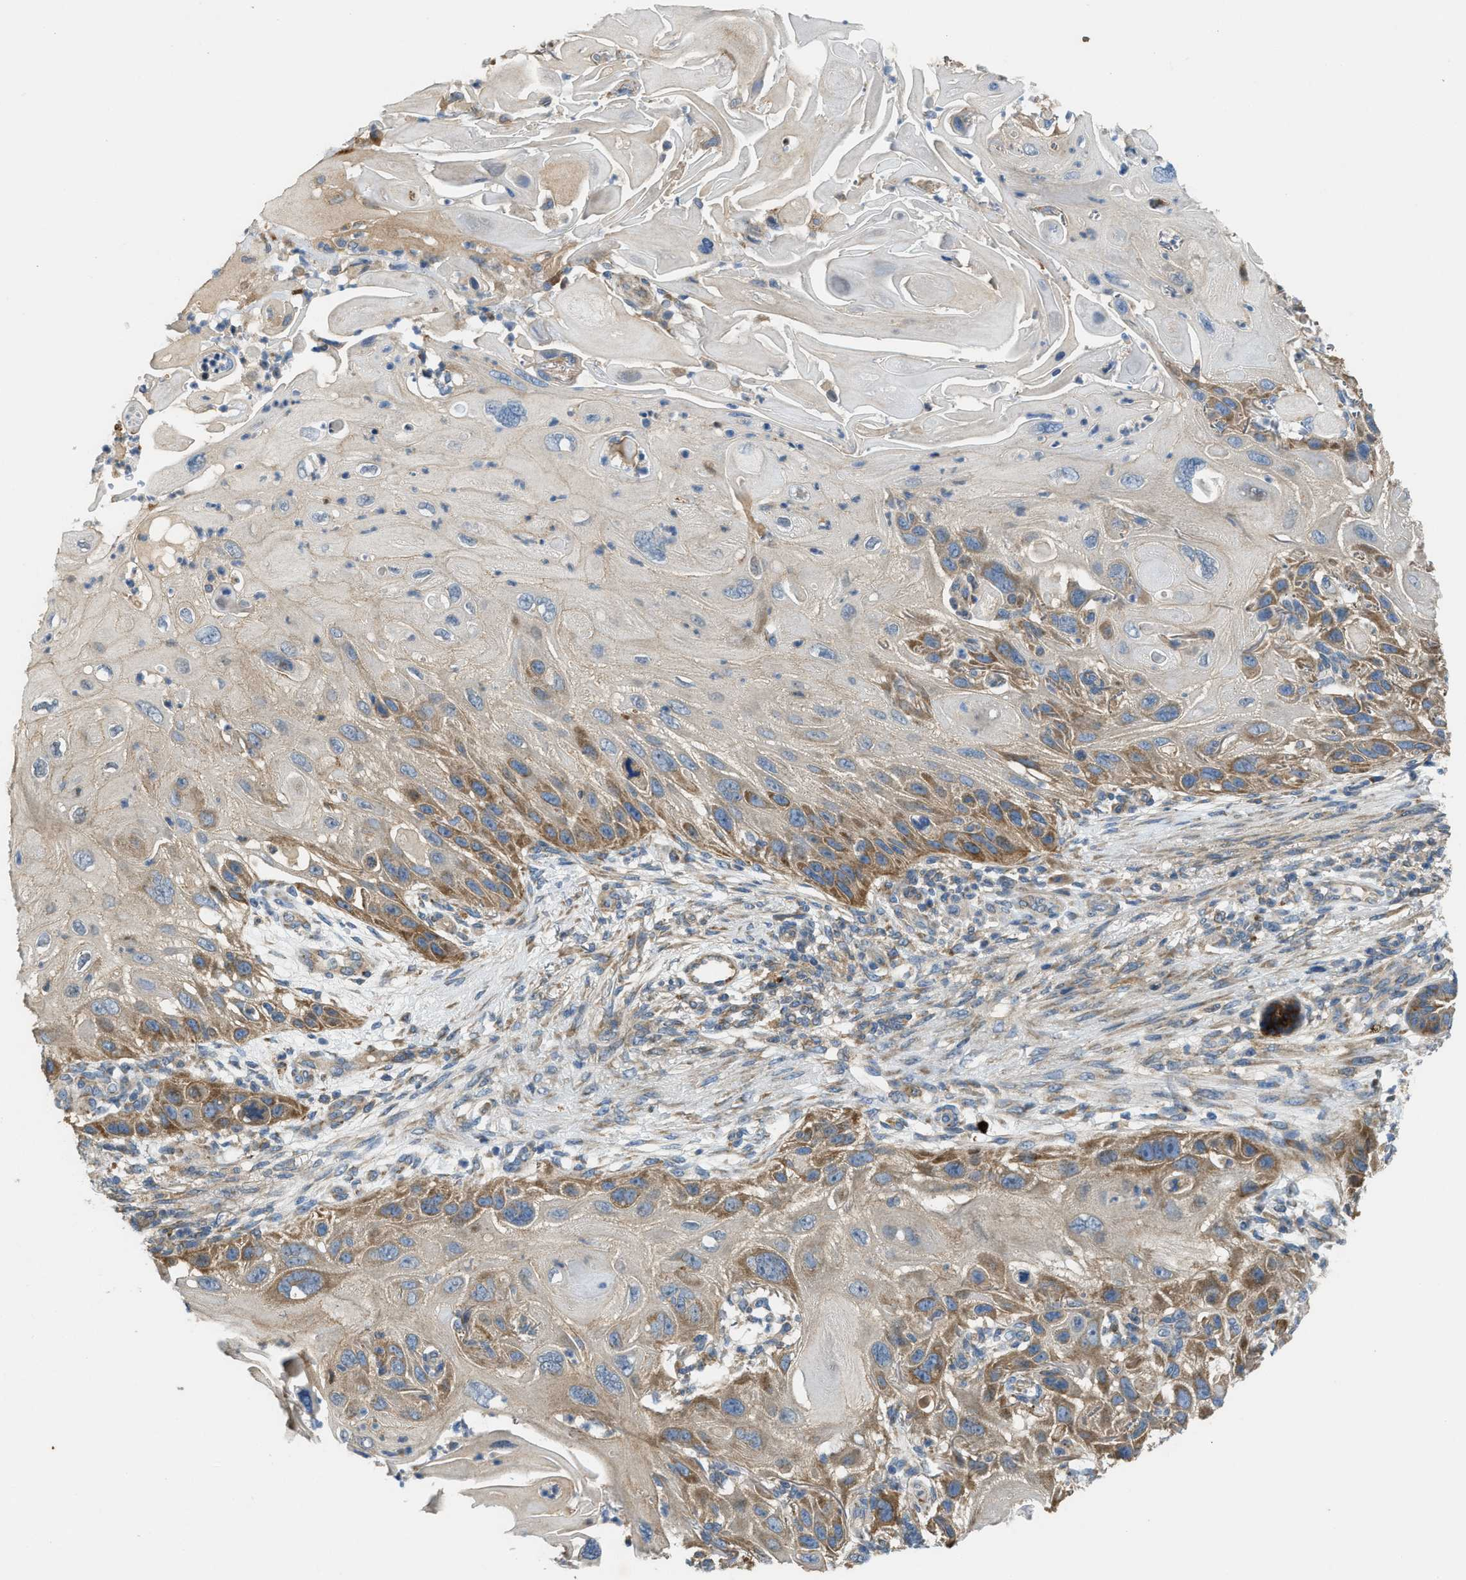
{"staining": {"intensity": "moderate", "quantity": "25%-75%", "location": "cytoplasmic/membranous"}, "tissue": "skin cancer", "cell_type": "Tumor cells", "image_type": "cancer", "snomed": [{"axis": "morphology", "description": "Squamous cell carcinoma, NOS"}, {"axis": "topography", "description": "Skin"}], "caption": "Moderate cytoplasmic/membranous expression is identified in about 25%-75% of tumor cells in skin squamous cell carcinoma.", "gene": "TMEM68", "patient": {"sex": "female", "age": 77}}